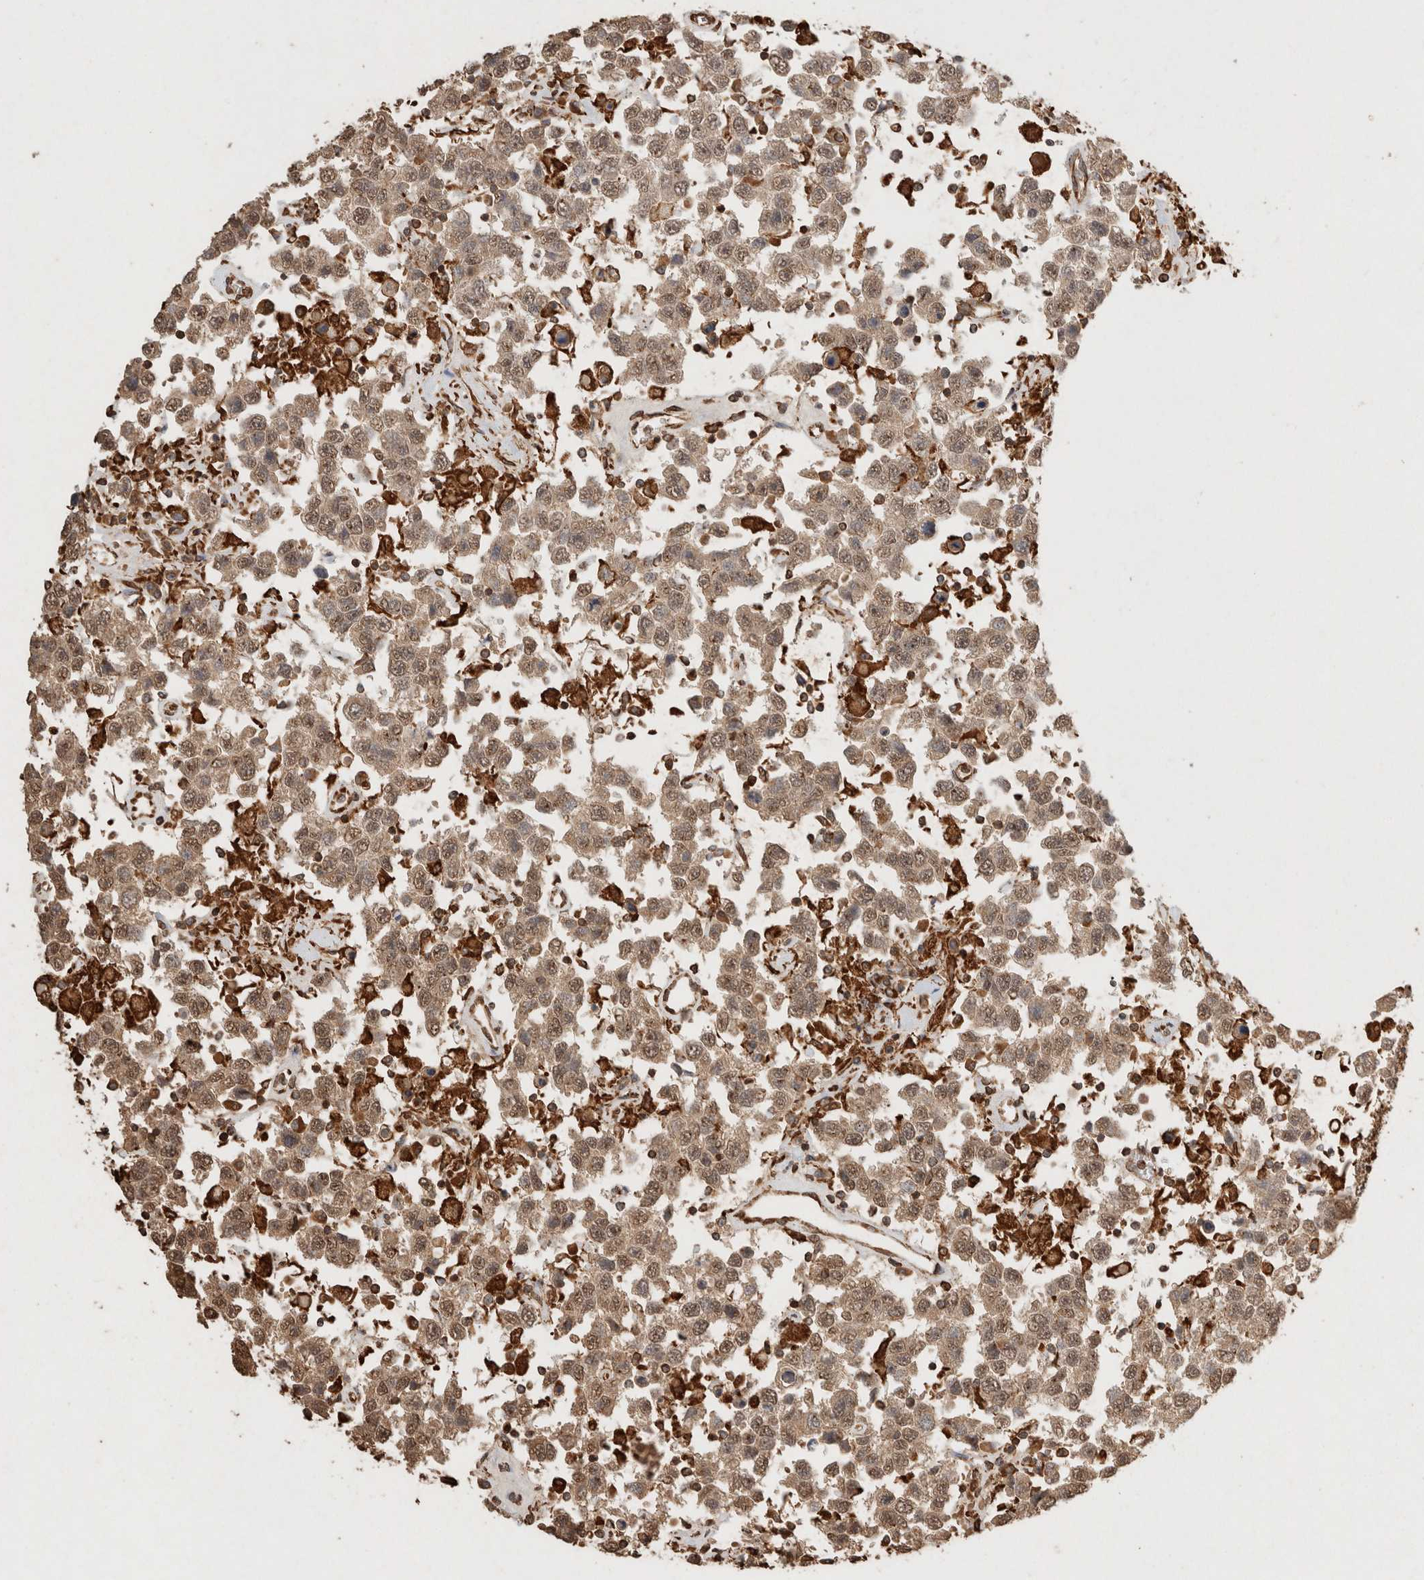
{"staining": {"intensity": "weak", "quantity": ">75%", "location": "cytoplasmic/membranous,nuclear"}, "tissue": "testis cancer", "cell_type": "Tumor cells", "image_type": "cancer", "snomed": [{"axis": "morphology", "description": "Seminoma, NOS"}, {"axis": "topography", "description": "Testis"}], "caption": "Immunohistochemical staining of testis cancer (seminoma) exhibits low levels of weak cytoplasmic/membranous and nuclear protein positivity in approximately >75% of tumor cells.", "gene": "ERAP1", "patient": {"sex": "male", "age": 41}}